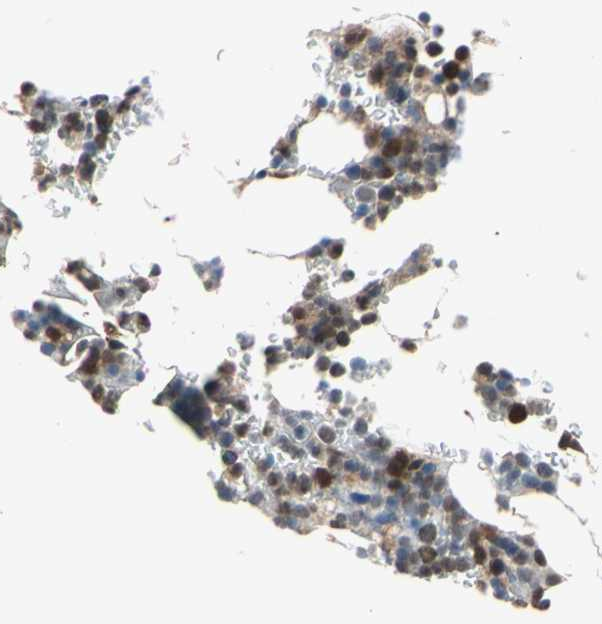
{"staining": {"intensity": "strong", "quantity": "25%-75%", "location": "cytoplasmic/membranous,nuclear"}, "tissue": "bone marrow", "cell_type": "Hematopoietic cells", "image_type": "normal", "snomed": [{"axis": "morphology", "description": "Normal tissue, NOS"}, {"axis": "topography", "description": "Bone marrow"}], "caption": "Strong cytoplasmic/membranous,nuclear expression is present in approximately 25%-75% of hematopoietic cells in unremarkable bone marrow. The protein is stained brown, and the nuclei are stained in blue (DAB IHC with brightfield microscopy, high magnification).", "gene": "MTHFS", "patient": {"sex": "female", "age": 73}}